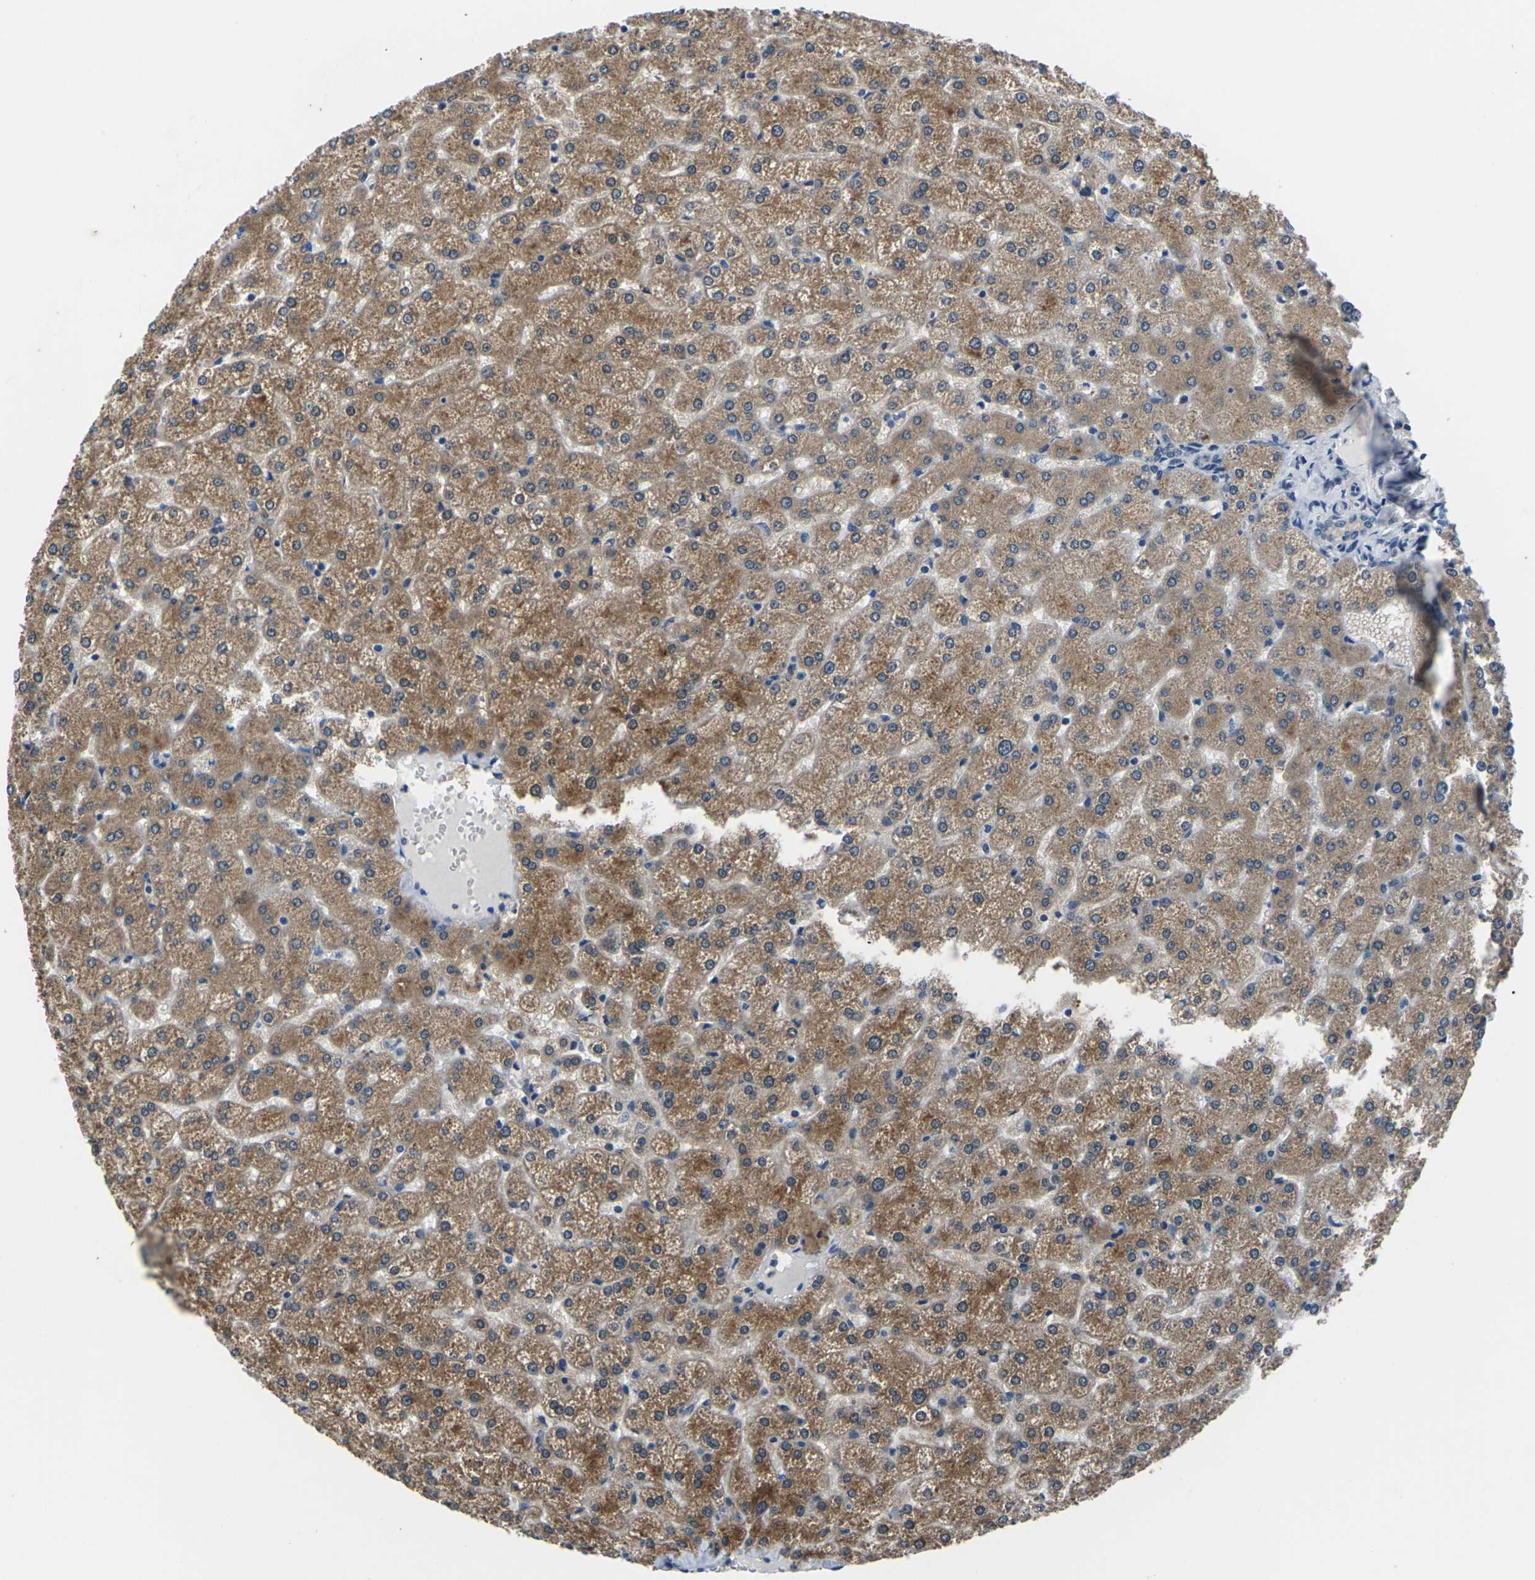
{"staining": {"intensity": "weak", "quantity": ">75%", "location": "cytoplasmic/membranous"}, "tissue": "liver", "cell_type": "Cholangiocytes", "image_type": "normal", "snomed": [{"axis": "morphology", "description": "Normal tissue, NOS"}, {"axis": "topography", "description": "Liver"}], "caption": "Liver stained with immunohistochemistry (IHC) exhibits weak cytoplasmic/membranous expression in about >75% of cholangiocytes.", "gene": "GABRP", "patient": {"sex": "female", "age": 32}}